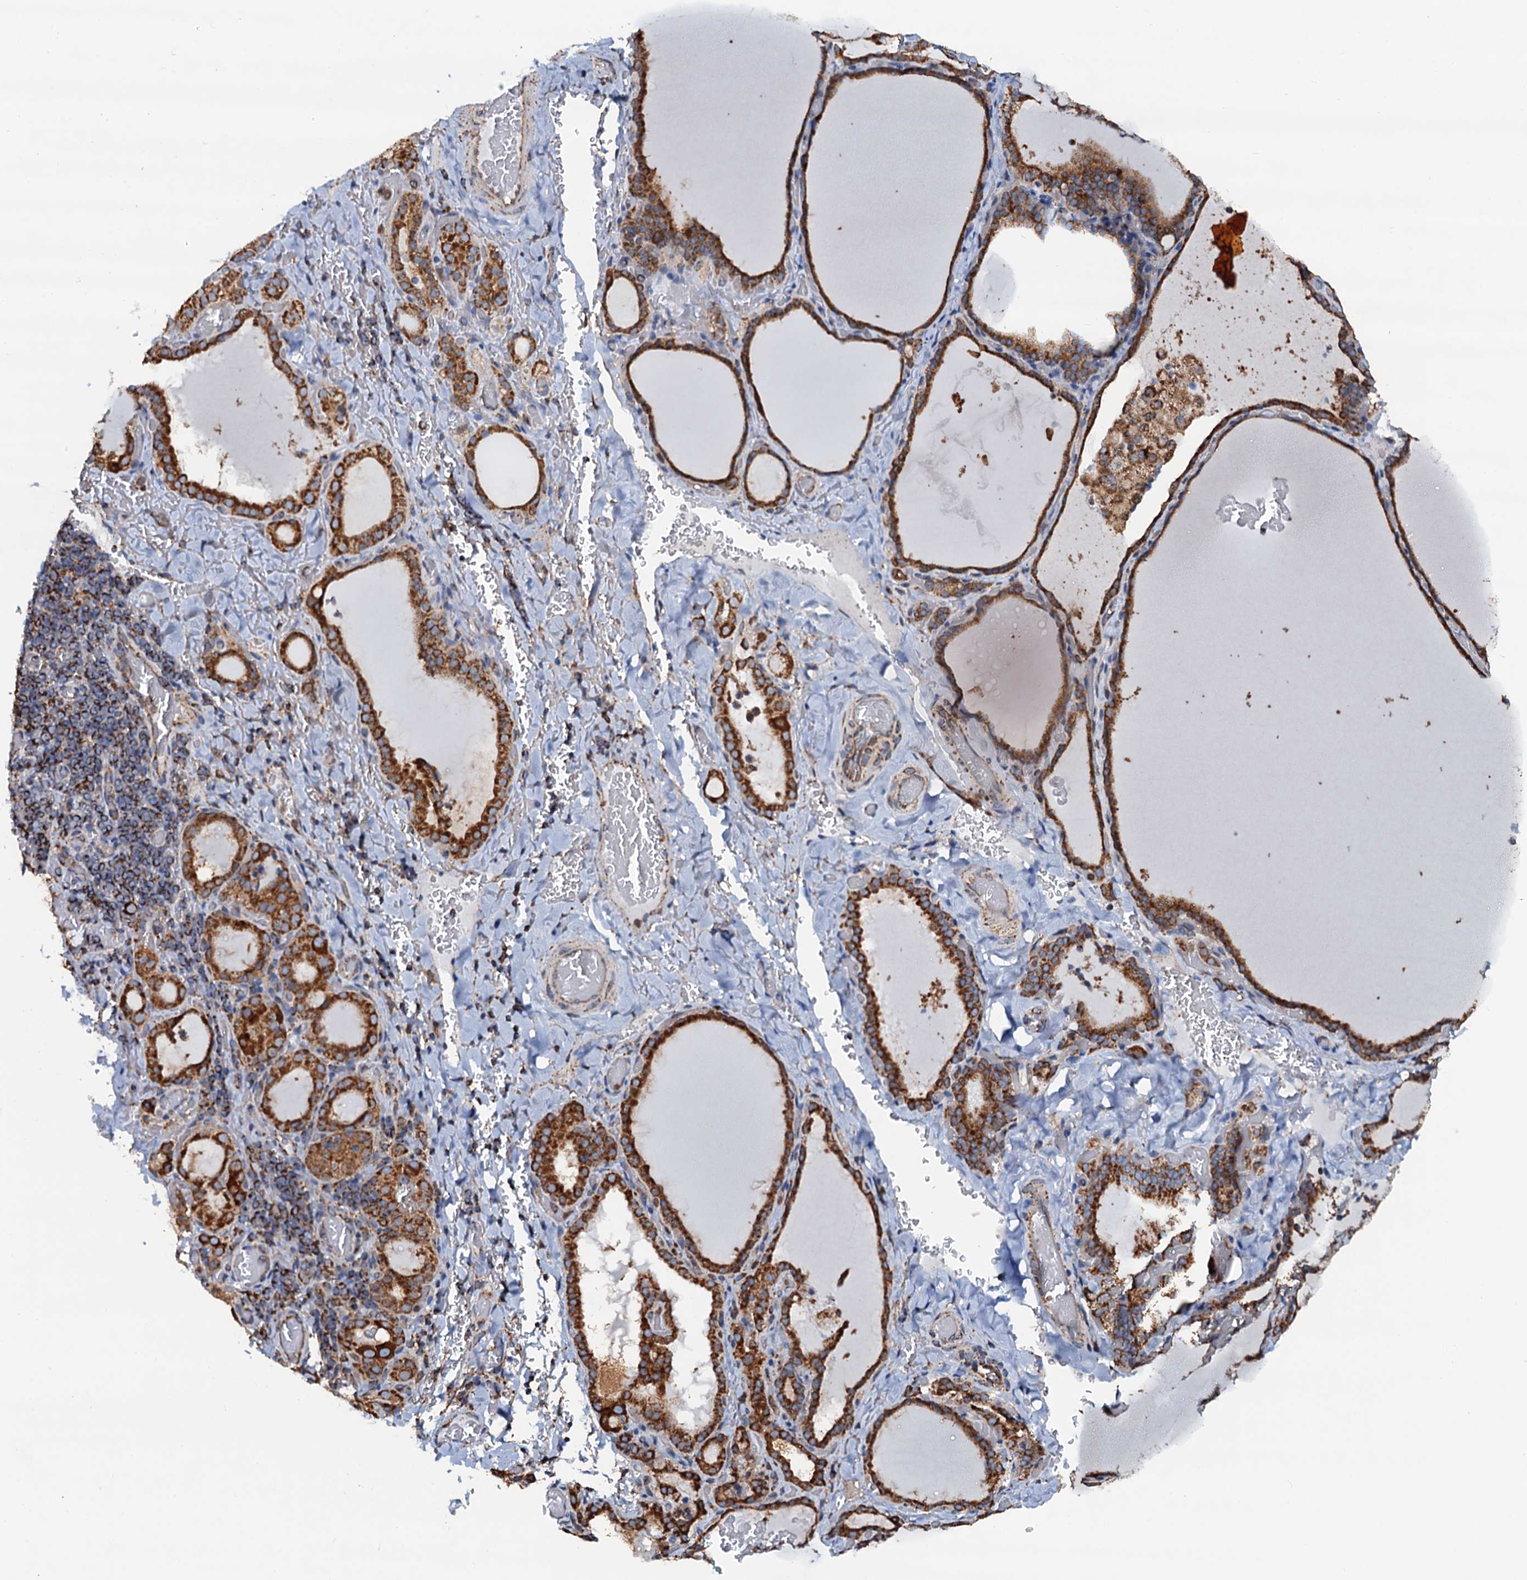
{"staining": {"intensity": "strong", "quantity": ">75%", "location": "cytoplasmic/membranous"}, "tissue": "thyroid gland", "cell_type": "Glandular cells", "image_type": "normal", "snomed": [{"axis": "morphology", "description": "Normal tissue, NOS"}, {"axis": "topography", "description": "Thyroid gland"}], "caption": "IHC micrograph of unremarkable thyroid gland stained for a protein (brown), which shows high levels of strong cytoplasmic/membranous positivity in approximately >75% of glandular cells.", "gene": "AAGAB", "patient": {"sex": "female", "age": 39}}